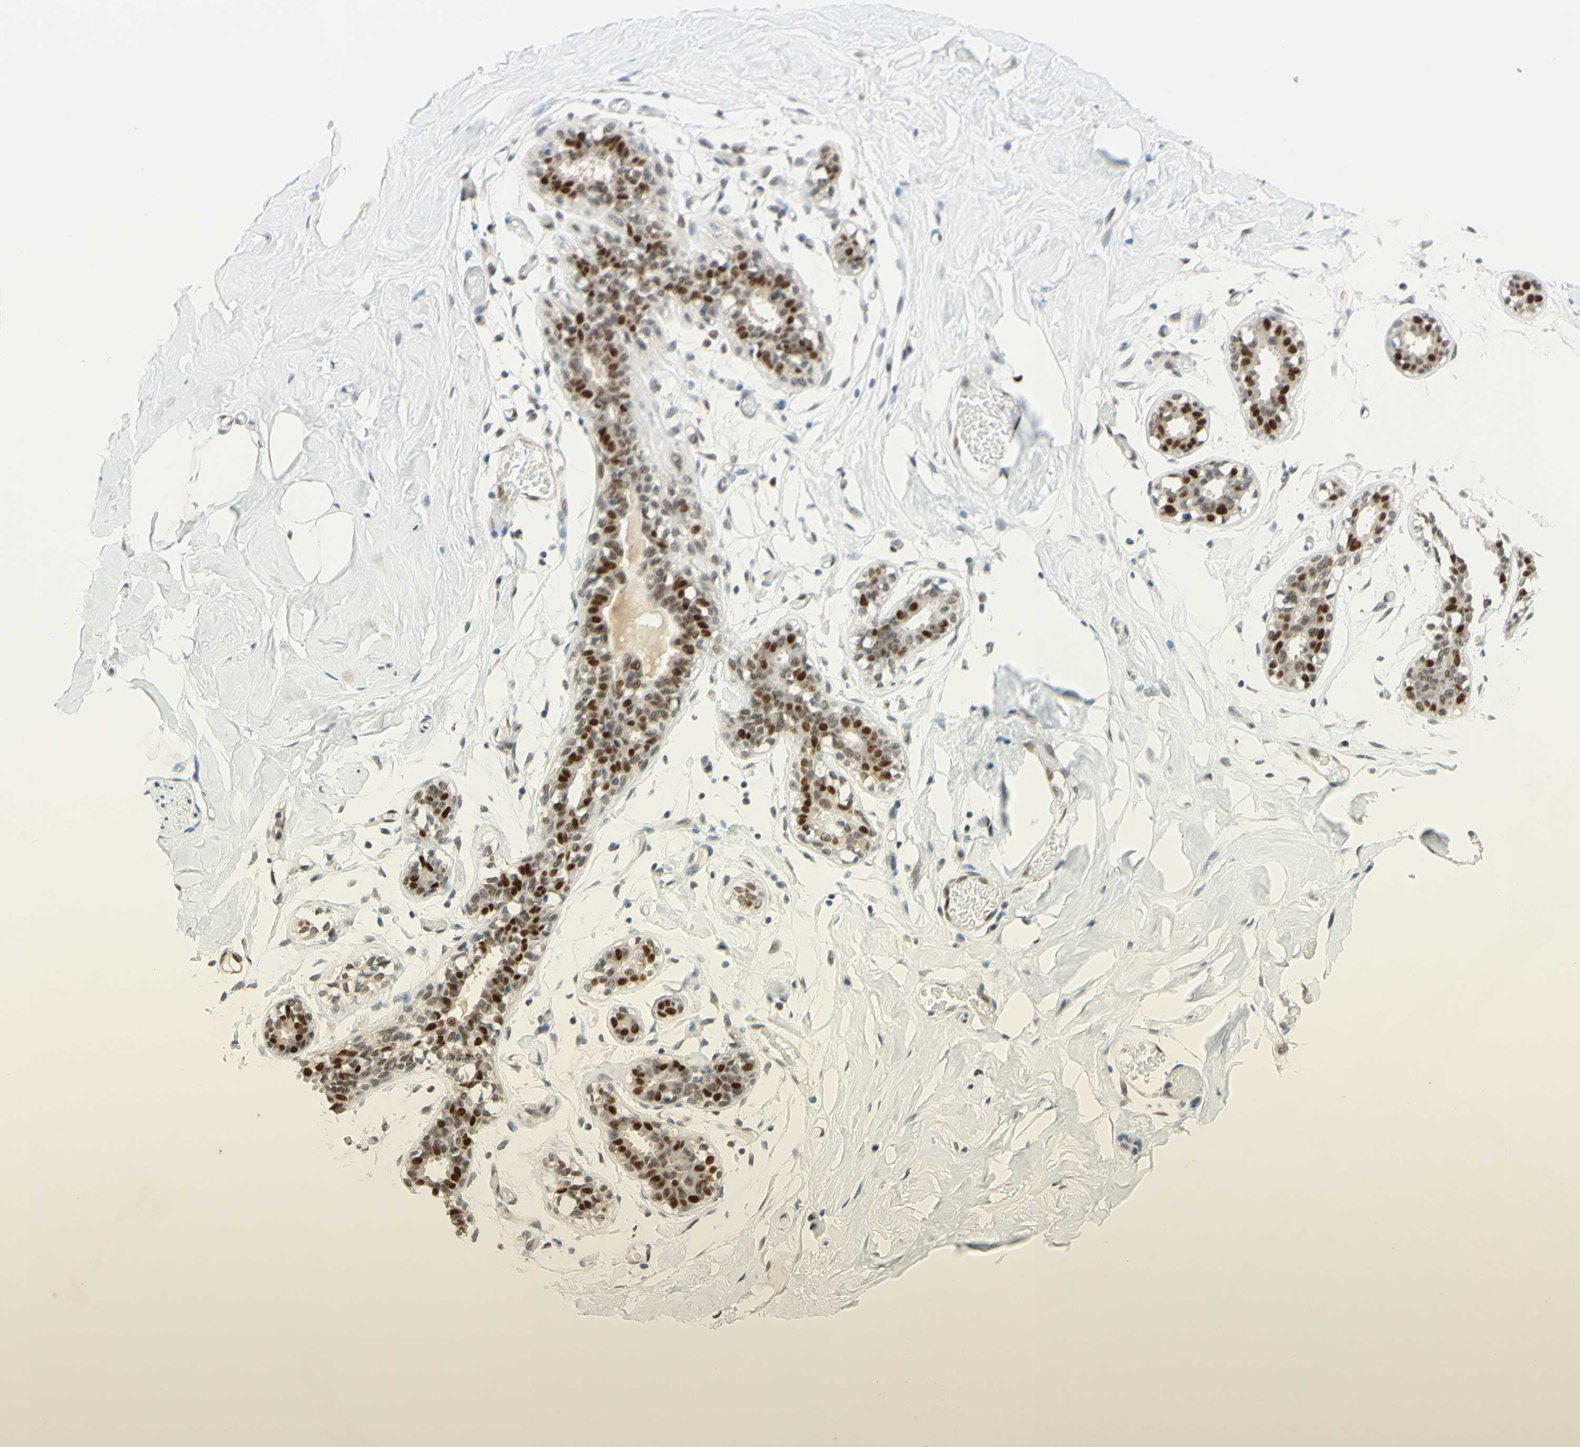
{"staining": {"intensity": "negative", "quantity": "none", "location": "none"}, "tissue": "adipose tissue", "cell_type": "Adipocytes", "image_type": "normal", "snomed": [{"axis": "morphology", "description": "Normal tissue, NOS"}, {"axis": "topography", "description": "Breast"}, {"axis": "topography", "description": "Adipose tissue"}], "caption": "DAB immunohistochemical staining of normal adipose tissue displays no significant positivity in adipocytes.", "gene": "POLB", "patient": {"sex": "female", "age": 25}}